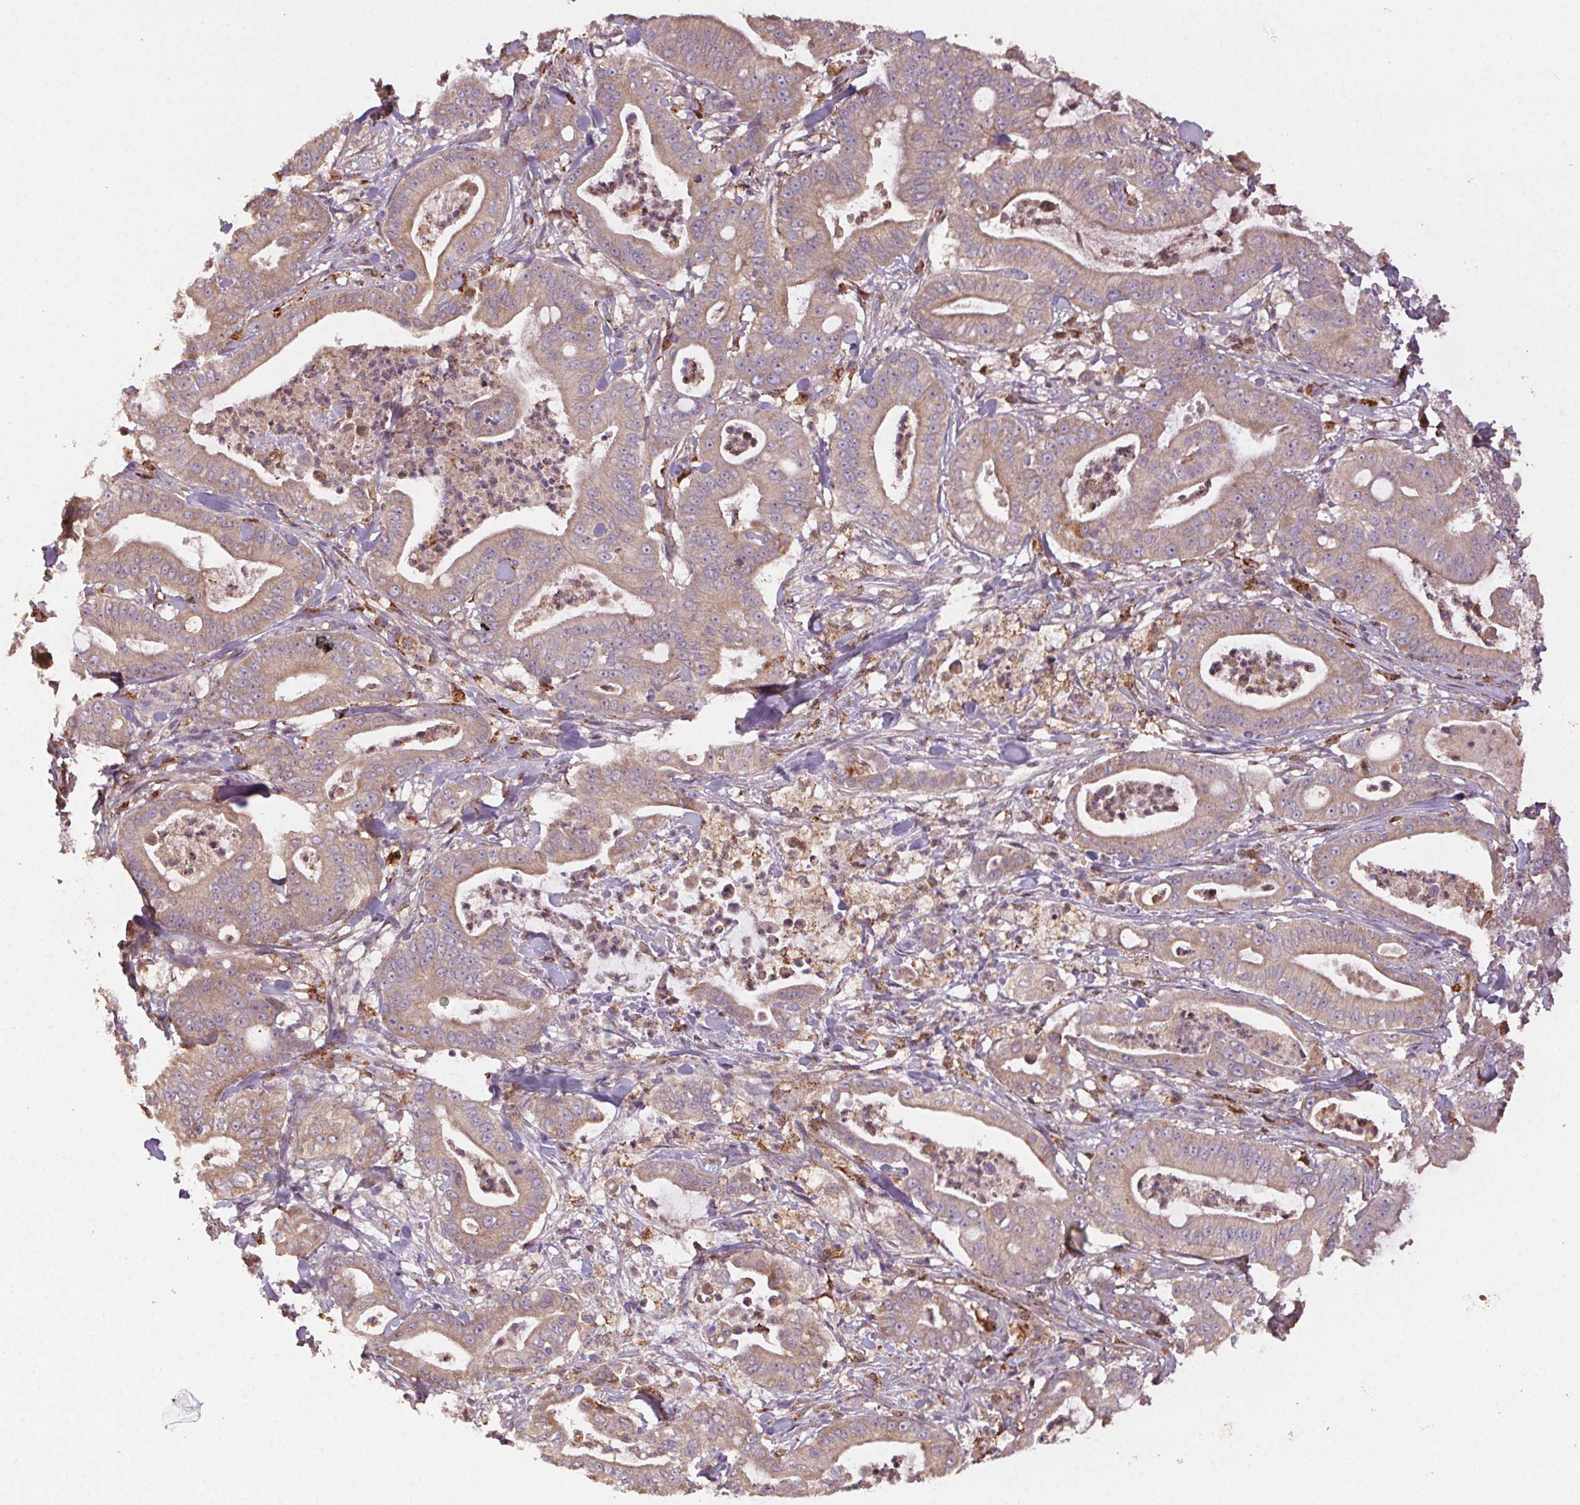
{"staining": {"intensity": "weak", "quantity": "25%-75%", "location": "cytoplasmic/membranous"}, "tissue": "pancreatic cancer", "cell_type": "Tumor cells", "image_type": "cancer", "snomed": [{"axis": "morphology", "description": "Adenocarcinoma, NOS"}, {"axis": "topography", "description": "Pancreas"}], "caption": "Weak cytoplasmic/membranous expression for a protein is seen in about 25%-75% of tumor cells of pancreatic cancer (adenocarcinoma) using immunohistochemistry (IHC).", "gene": "FNBP1L", "patient": {"sex": "male", "age": 71}}